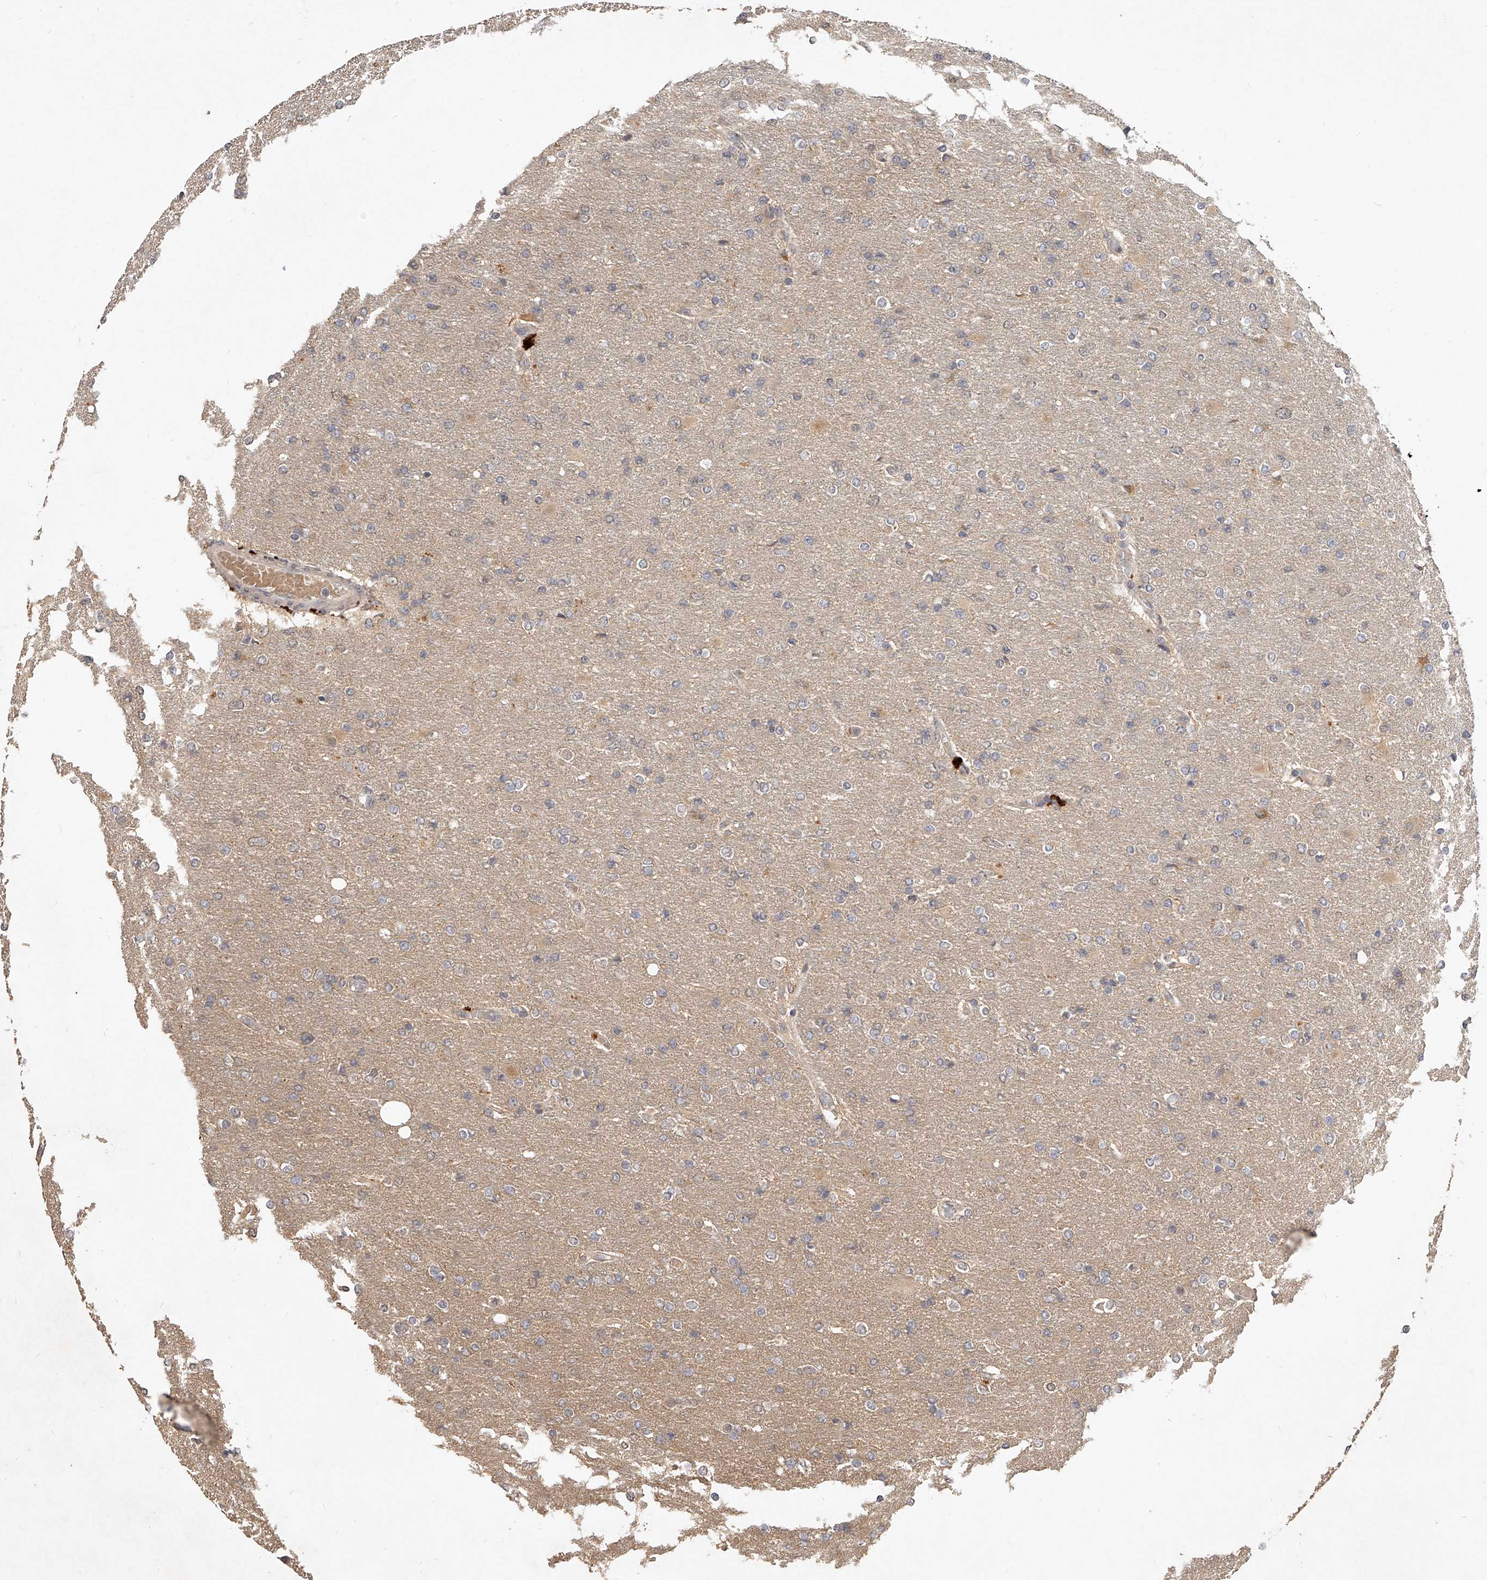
{"staining": {"intensity": "weak", "quantity": "<25%", "location": "cytoplasmic/membranous"}, "tissue": "glioma", "cell_type": "Tumor cells", "image_type": "cancer", "snomed": [{"axis": "morphology", "description": "Glioma, malignant, High grade"}, {"axis": "topography", "description": "Cerebral cortex"}], "caption": "IHC of malignant high-grade glioma reveals no expression in tumor cells.", "gene": "SLC37A1", "patient": {"sex": "female", "age": 36}}